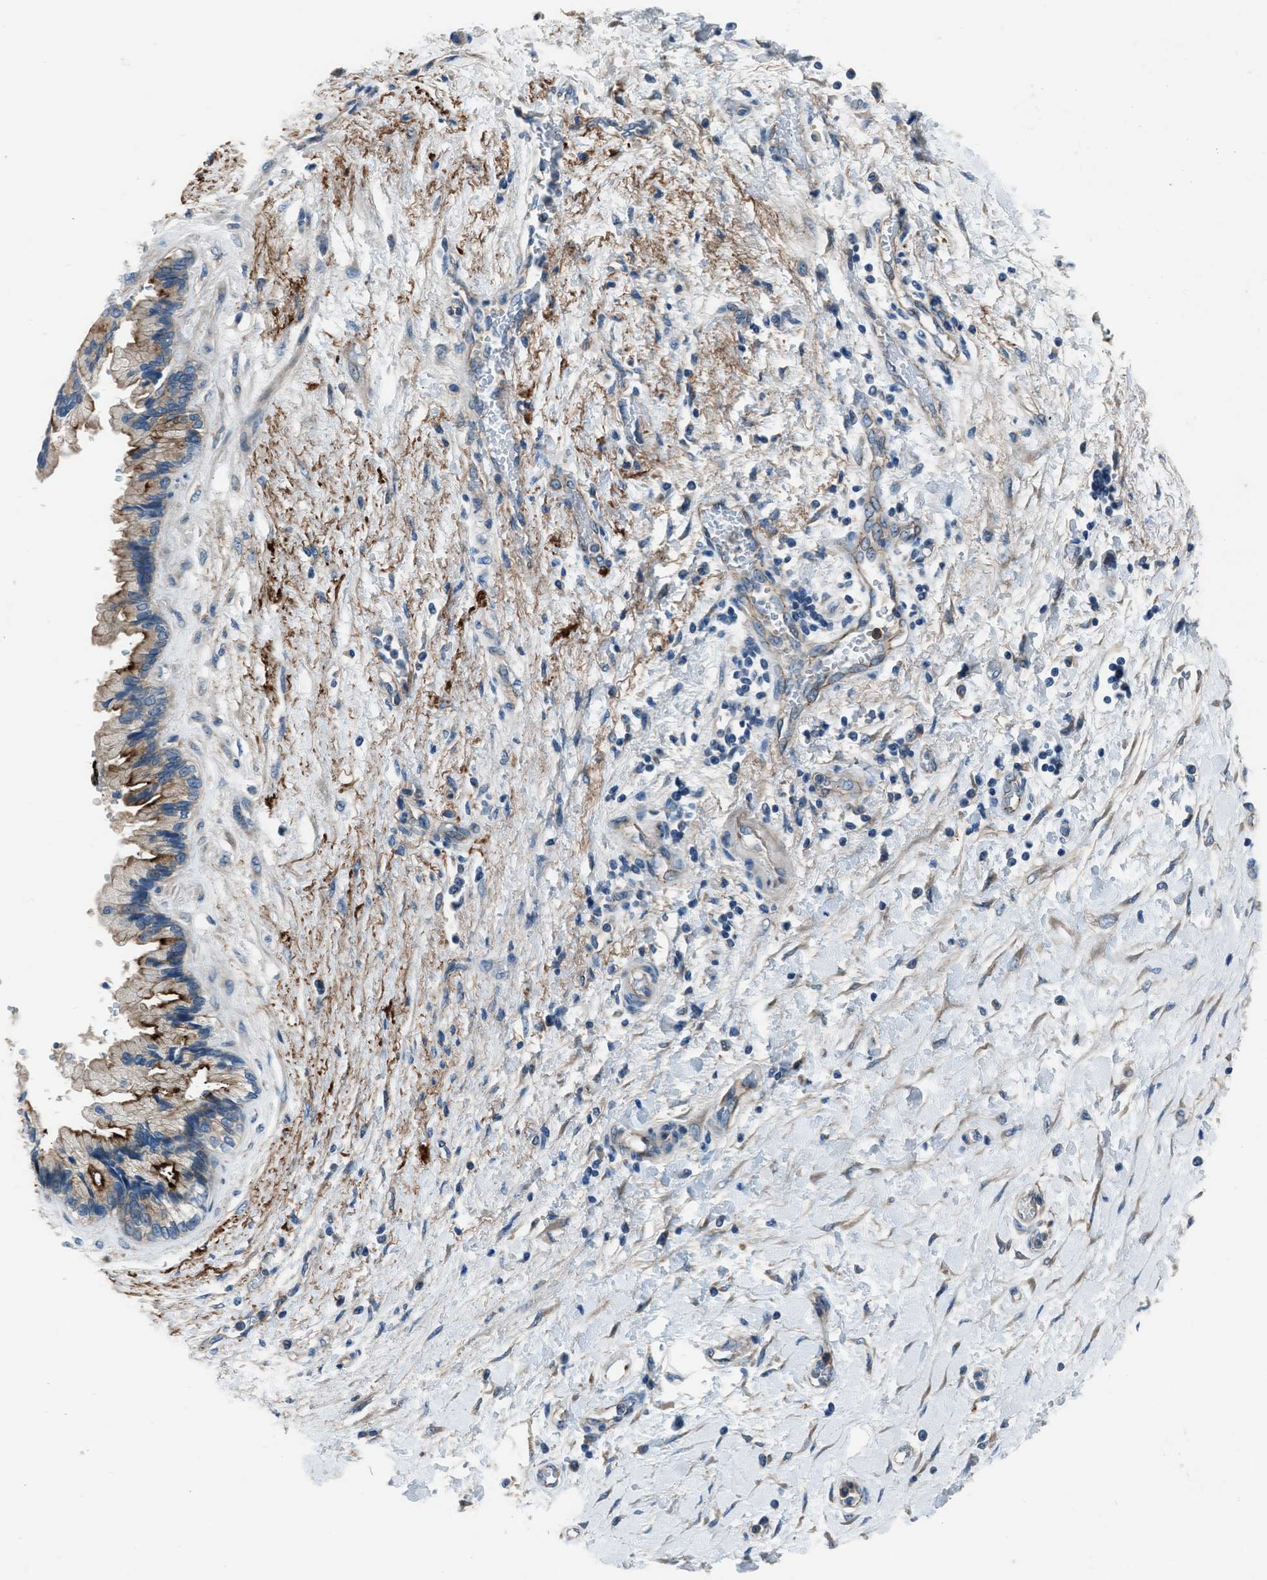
{"staining": {"intensity": "strong", "quantity": "<25%", "location": "cytoplasmic/membranous"}, "tissue": "pancreatic cancer", "cell_type": "Tumor cells", "image_type": "cancer", "snomed": [{"axis": "morphology", "description": "Adenocarcinoma, NOS"}, {"axis": "topography", "description": "Pancreas"}], "caption": "IHC (DAB (3,3'-diaminobenzidine)) staining of human adenocarcinoma (pancreatic) demonstrates strong cytoplasmic/membranous protein expression in approximately <25% of tumor cells. (DAB IHC with brightfield microscopy, high magnification).", "gene": "SLC38A6", "patient": {"sex": "female", "age": 60}}